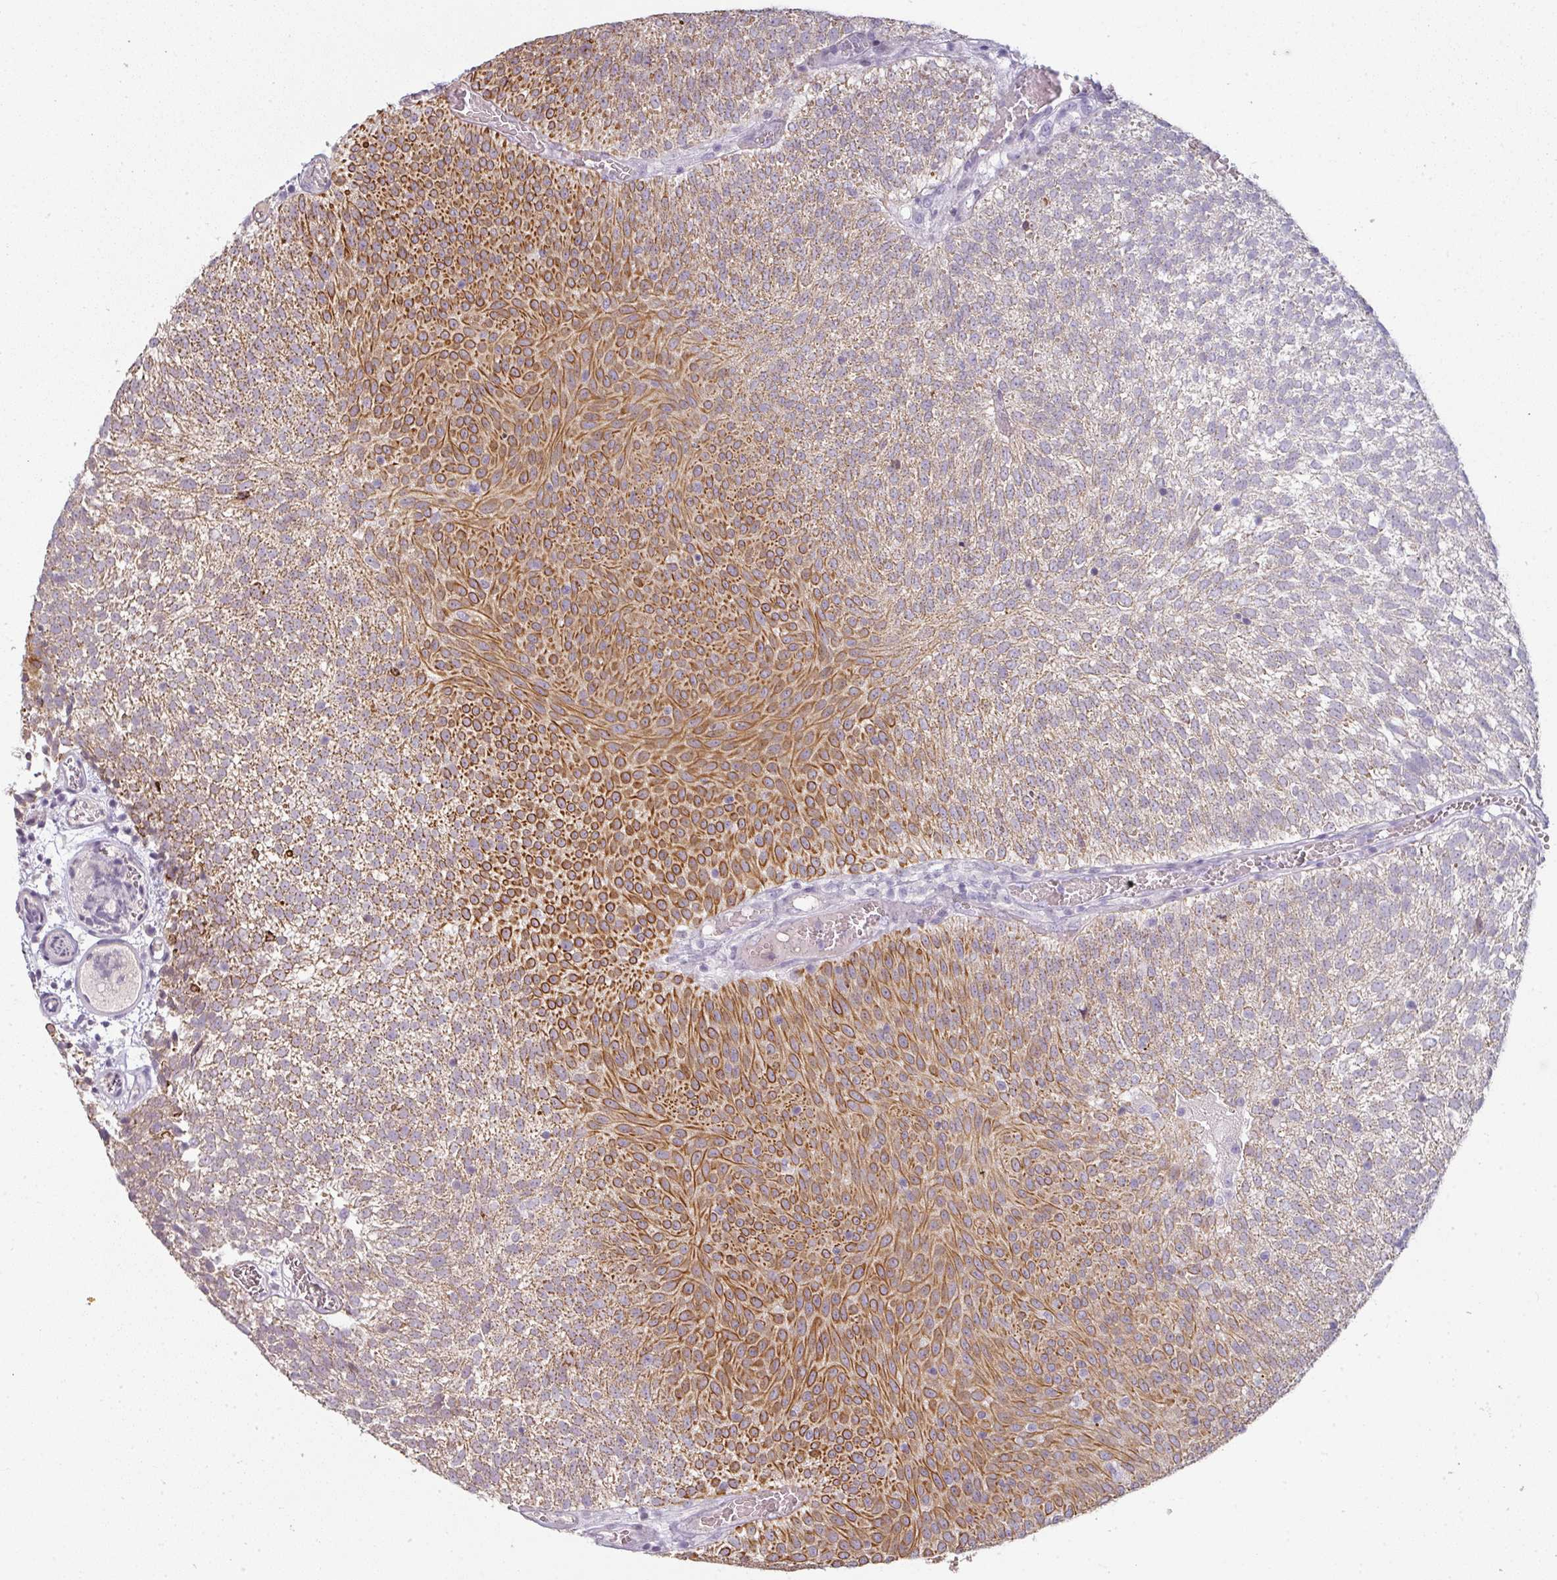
{"staining": {"intensity": "strong", "quantity": "25%-75%", "location": "cytoplasmic/membranous"}, "tissue": "urothelial cancer", "cell_type": "Tumor cells", "image_type": "cancer", "snomed": [{"axis": "morphology", "description": "Urothelial carcinoma, Low grade"}, {"axis": "topography", "description": "Urinary bladder"}], "caption": "The histopathology image displays staining of low-grade urothelial carcinoma, revealing strong cytoplasmic/membranous protein expression (brown color) within tumor cells.", "gene": "GTF2H3", "patient": {"sex": "female", "age": 79}}